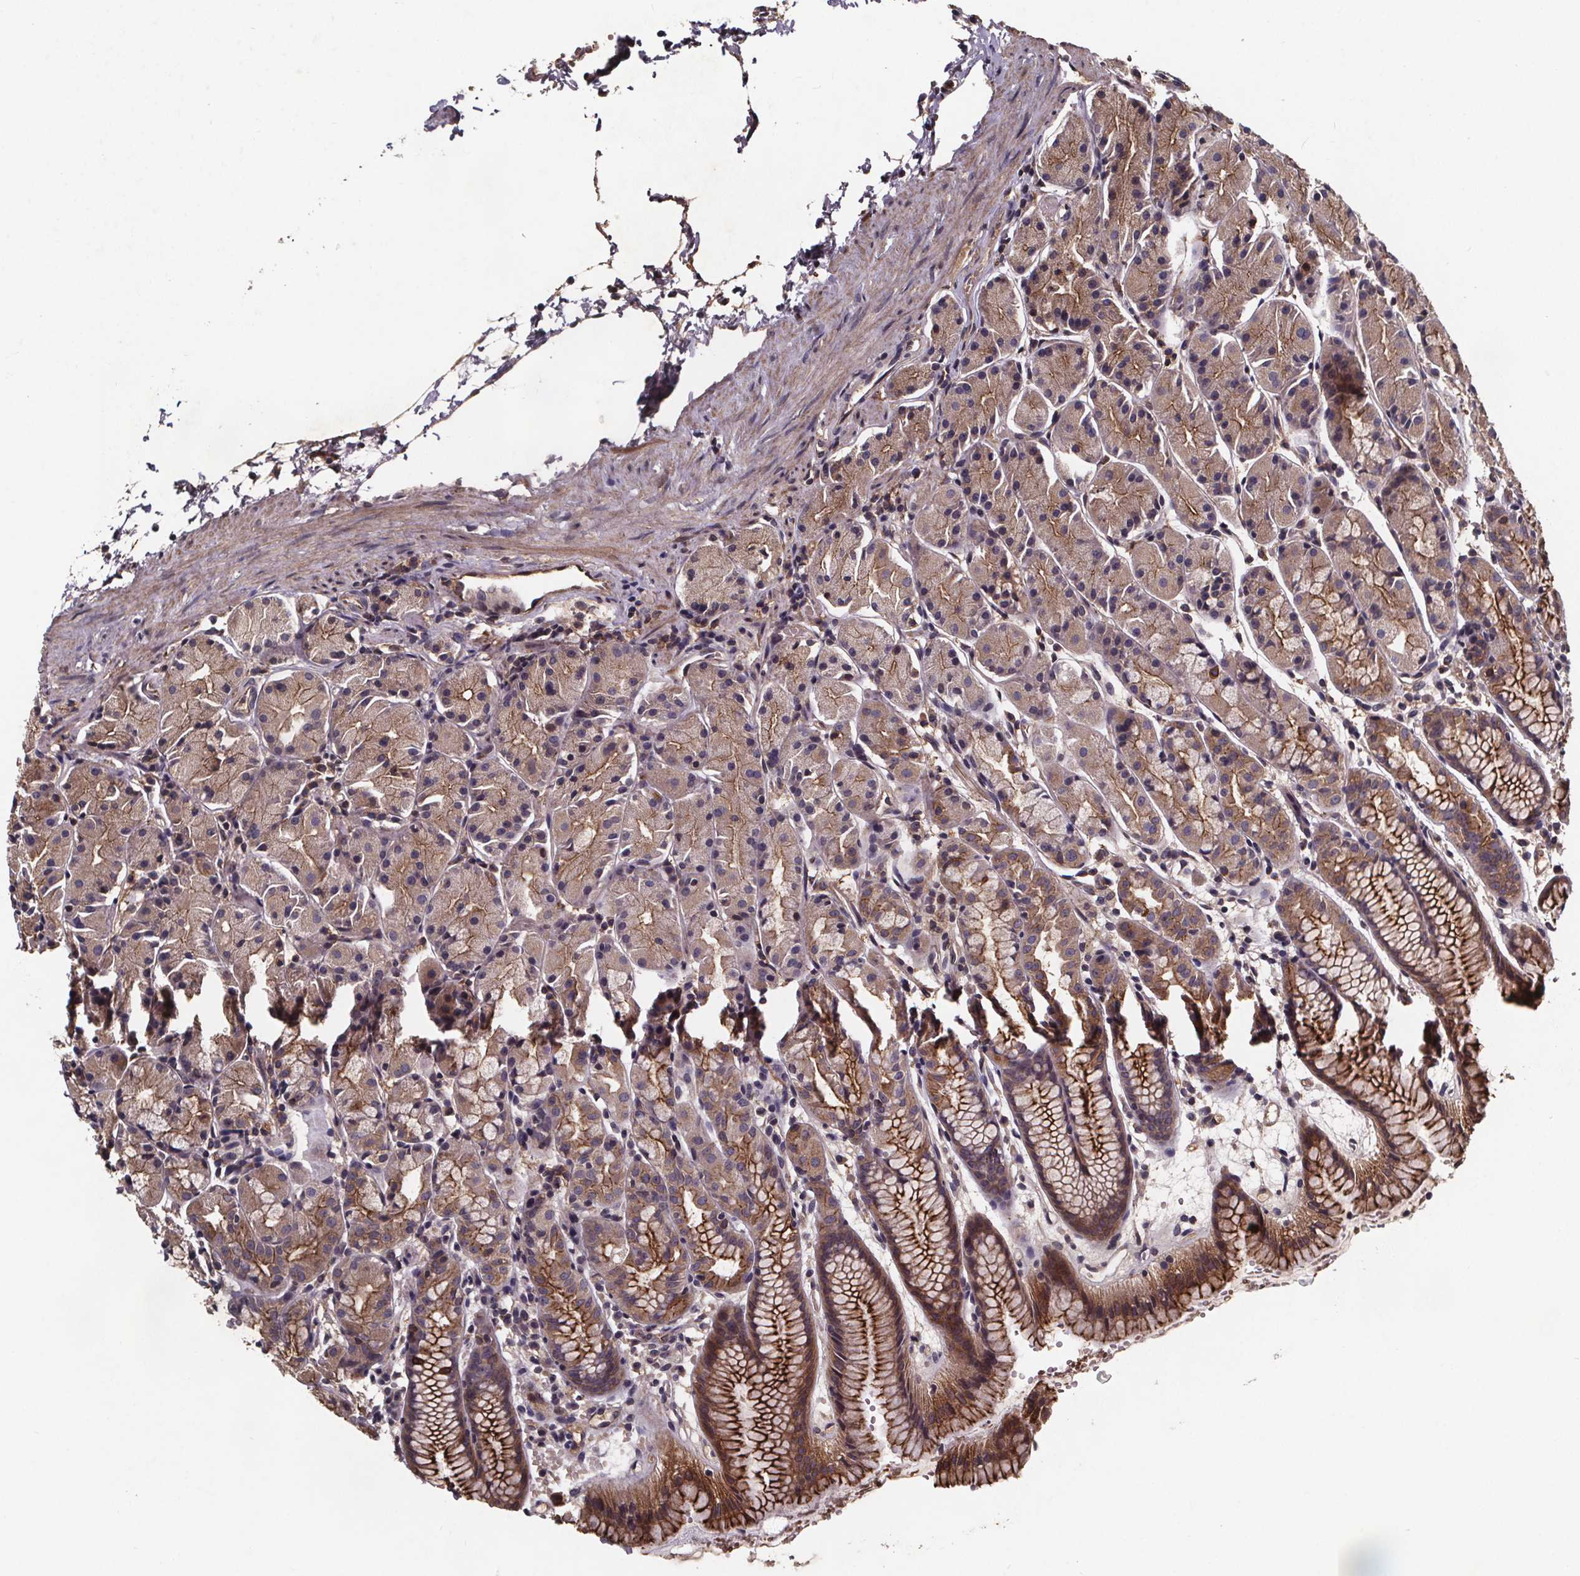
{"staining": {"intensity": "moderate", "quantity": "25%-75%", "location": "cytoplasmic/membranous"}, "tissue": "stomach", "cell_type": "Glandular cells", "image_type": "normal", "snomed": [{"axis": "morphology", "description": "Normal tissue, NOS"}, {"axis": "topography", "description": "Stomach, upper"}], "caption": "This image exhibits immunohistochemistry staining of benign human stomach, with medium moderate cytoplasmic/membranous staining in approximately 25%-75% of glandular cells.", "gene": "FASTKD3", "patient": {"sex": "male", "age": 47}}